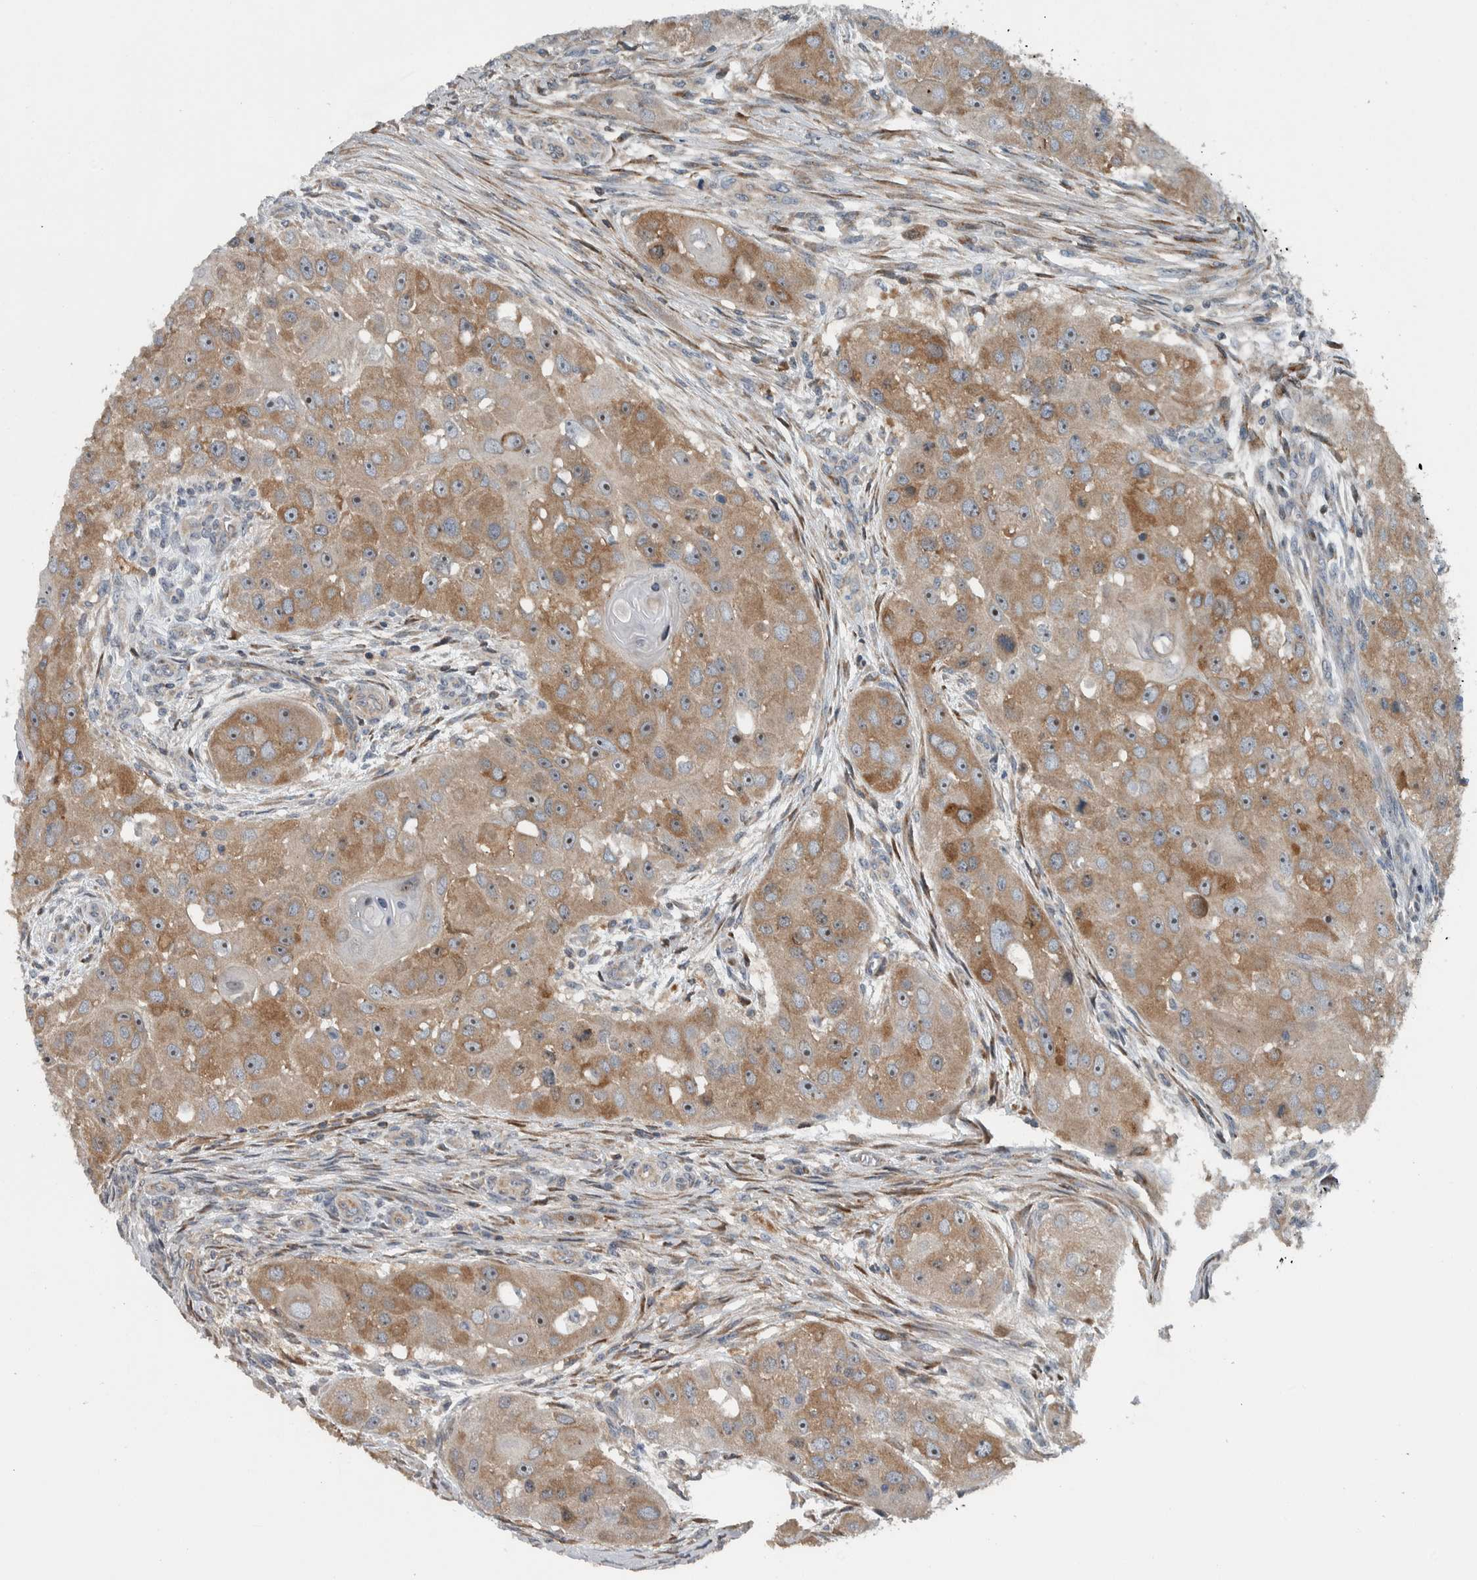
{"staining": {"intensity": "moderate", "quantity": ">75%", "location": "cytoplasmic/membranous"}, "tissue": "head and neck cancer", "cell_type": "Tumor cells", "image_type": "cancer", "snomed": [{"axis": "morphology", "description": "Normal tissue, NOS"}, {"axis": "morphology", "description": "Squamous cell carcinoma, NOS"}, {"axis": "topography", "description": "Skeletal muscle"}, {"axis": "topography", "description": "Head-Neck"}], "caption": "Protein expression analysis of squamous cell carcinoma (head and neck) reveals moderate cytoplasmic/membranous staining in about >75% of tumor cells.", "gene": "BAIAP2L1", "patient": {"sex": "male", "age": 51}}